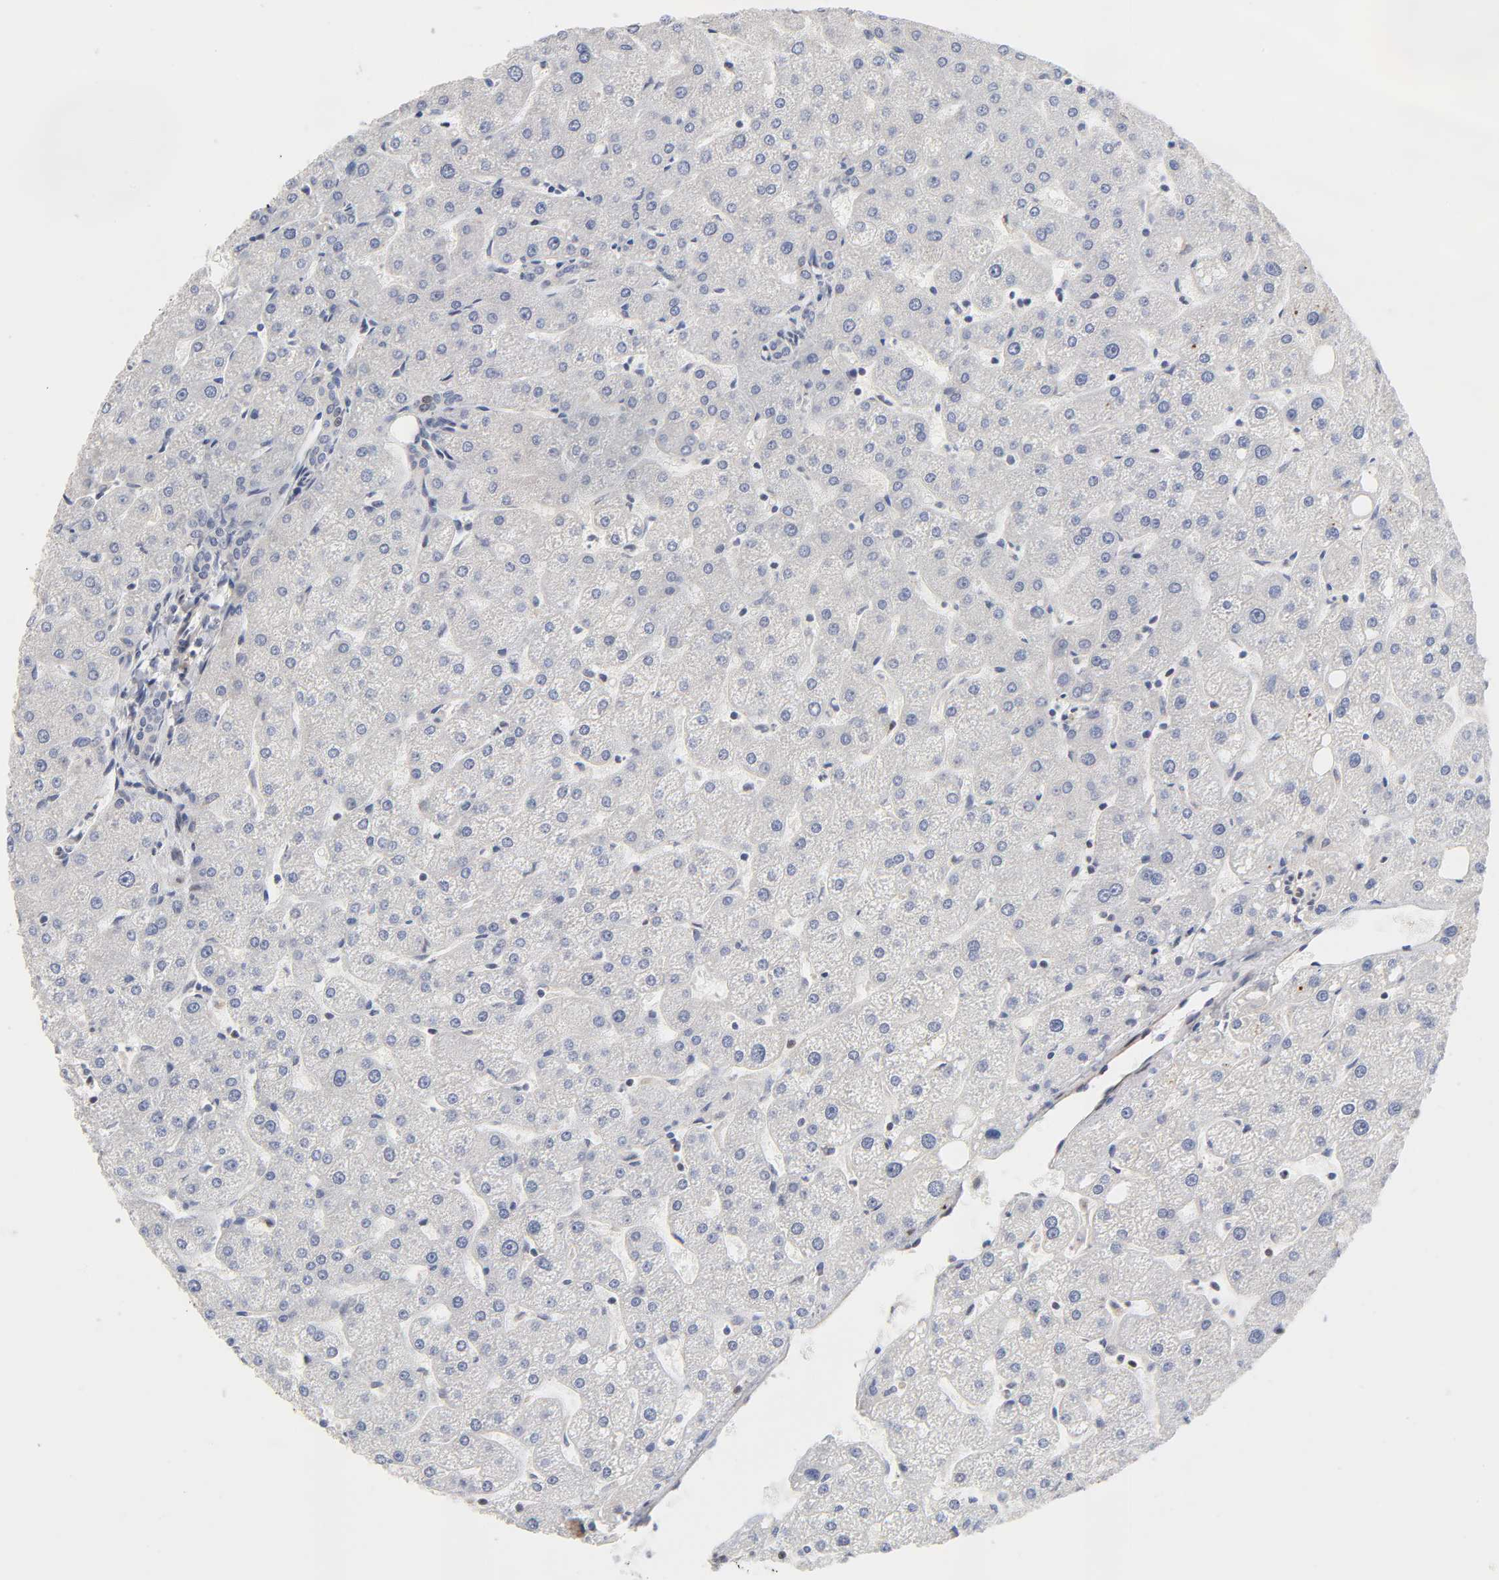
{"staining": {"intensity": "negative", "quantity": "none", "location": "none"}, "tissue": "liver", "cell_type": "Cholangiocytes", "image_type": "normal", "snomed": [{"axis": "morphology", "description": "Normal tissue, NOS"}, {"axis": "topography", "description": "Liver"}], "caption": "High magnification brightfield microscopy of benign liver stained with DAB (brown) and counterstained with hematoxylin (blue): cholangiocytes show no significant positivity. The staining is performed using DAB brown chromogen with nuclei counter-stained in using hematoxylin.", "gene": "STK38", "patient": {"sex": "male", "age": 67}}